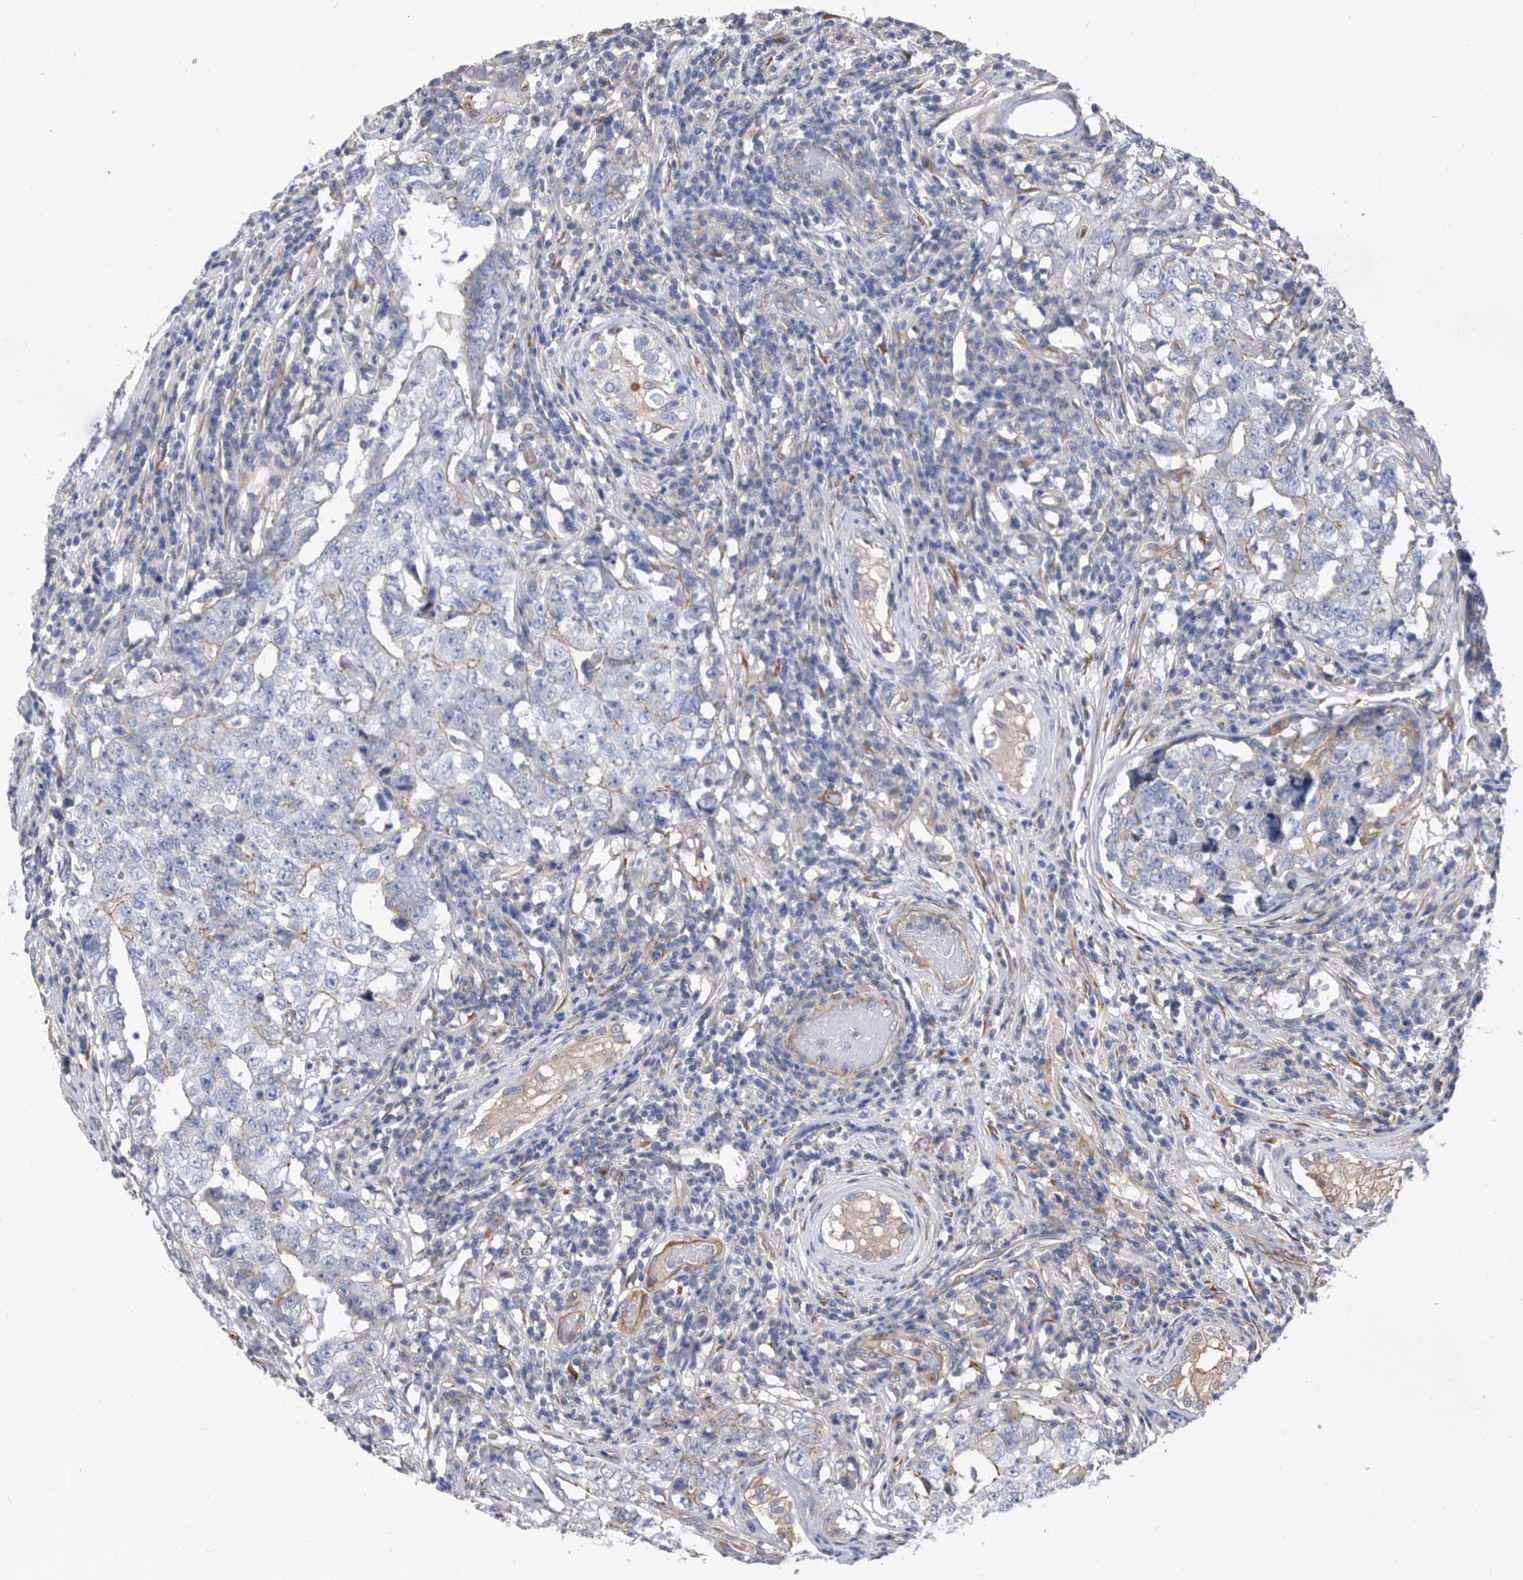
{"staining": {"intensity": "negative", "quantity": "none", "location": "none"}, "tissue": "testis cancer", "cell_type": "Tumor cells", "image_type": "cancer", "snomed": [{"axis": "morphology", "description": "Carcinoma, Embryonal, NOS"}, {"axis": "topography", "description": "Testis"}], "caption": "The IHC photomicrograph has no significant positivity in tumor cells of testis embryonal carcinoma tissue. The staining is performed using DAB brown chromogen with nuclei counter-stained in using hematoxylin.", "gene": "ATP13A3", "patient": {"sex": "male", "age": 26}}